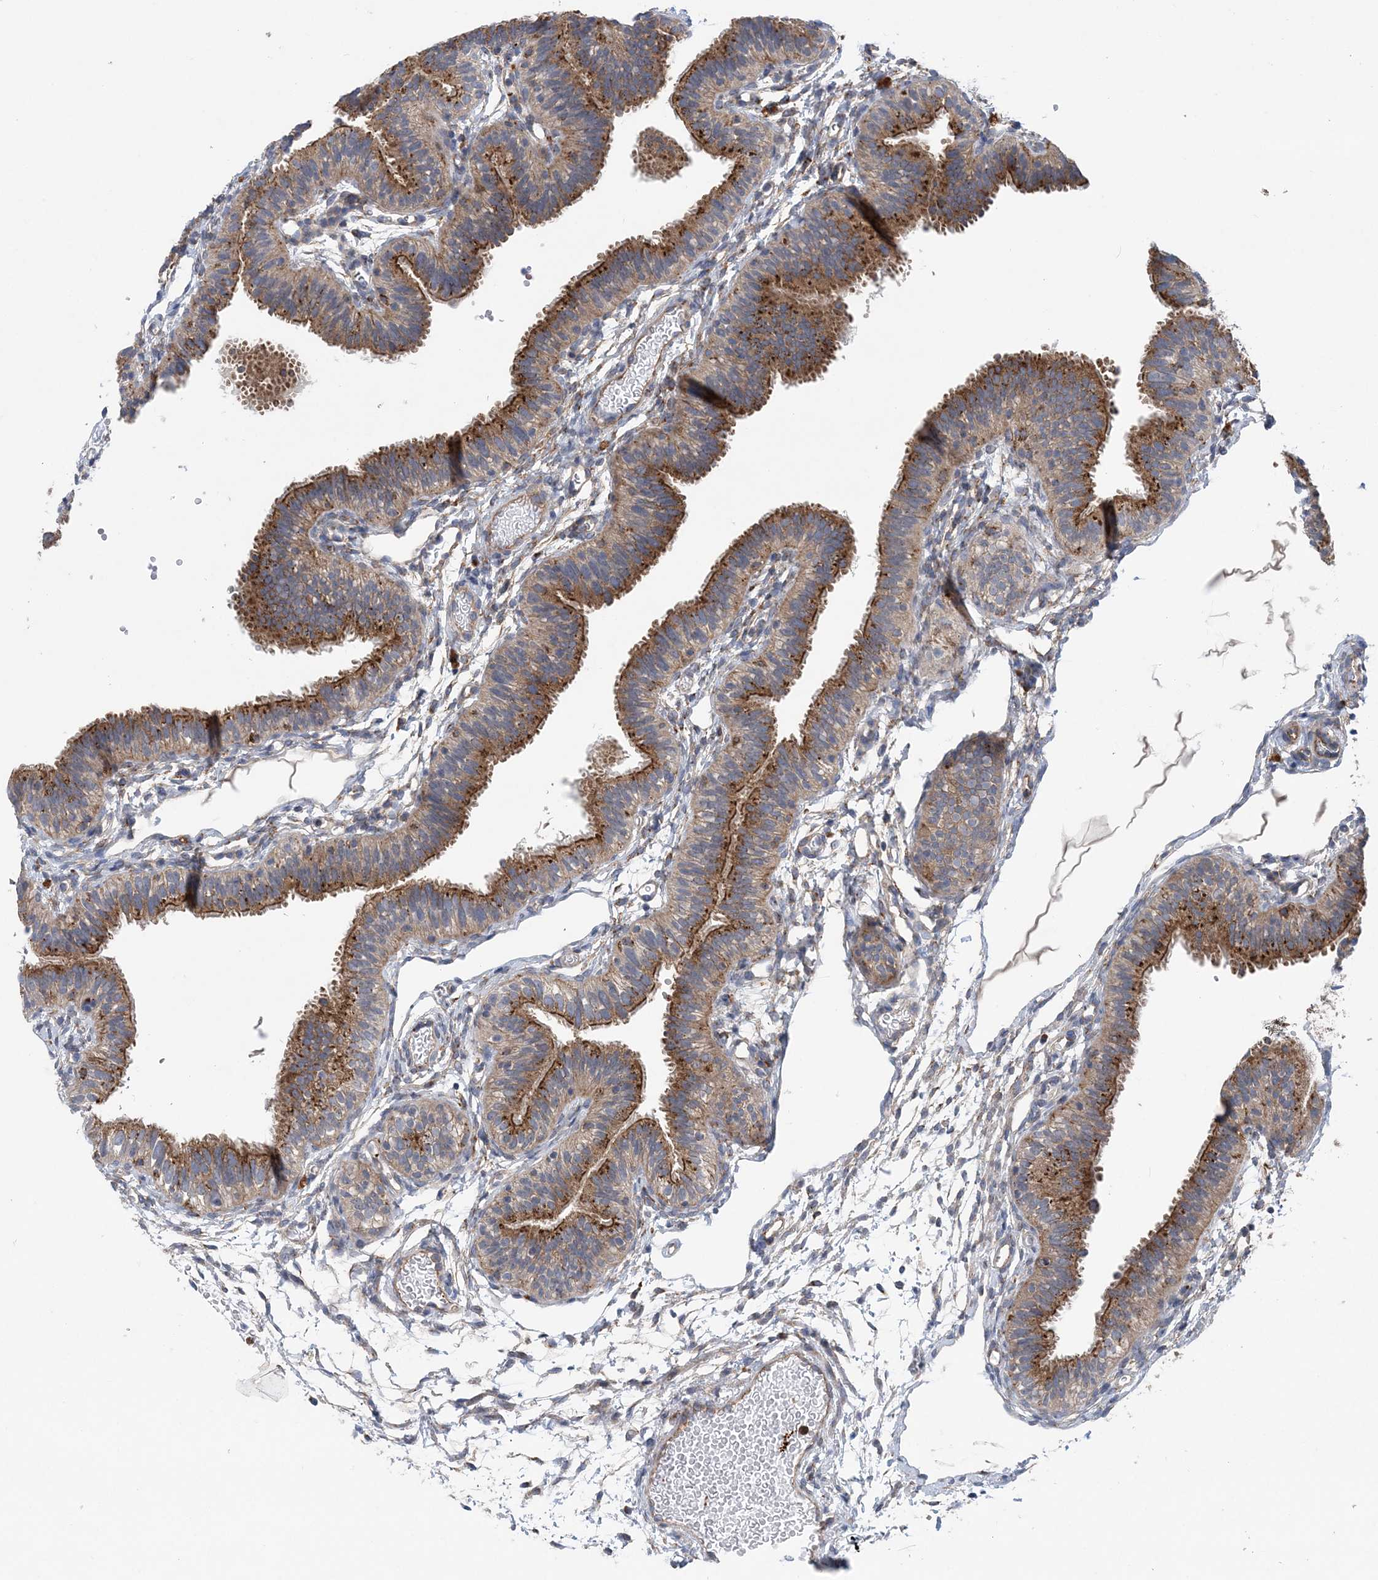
{"staining": {"intensity": "moderate", "quantity": ">75%", "location": "cytoplasmic/membranous"}, "tissue": "fallopian tube", "cell_type": "Glandular cells", "image_type": "normal", "snomed": [{"axis": "morphology", "description": "Normal tissue, NOS"}, {"axis": "topography", "description": "Fallopian tube"}], "caption": "Immunohistochemistry (IHC) (DAB) staining of benign human fallopian tube shows moderate cytoplasmic/membranous protein expression in approximately >75% of glandular cells.", "gene": "PTTG1IP", "patient": {"sex": "female", "age": 35}}